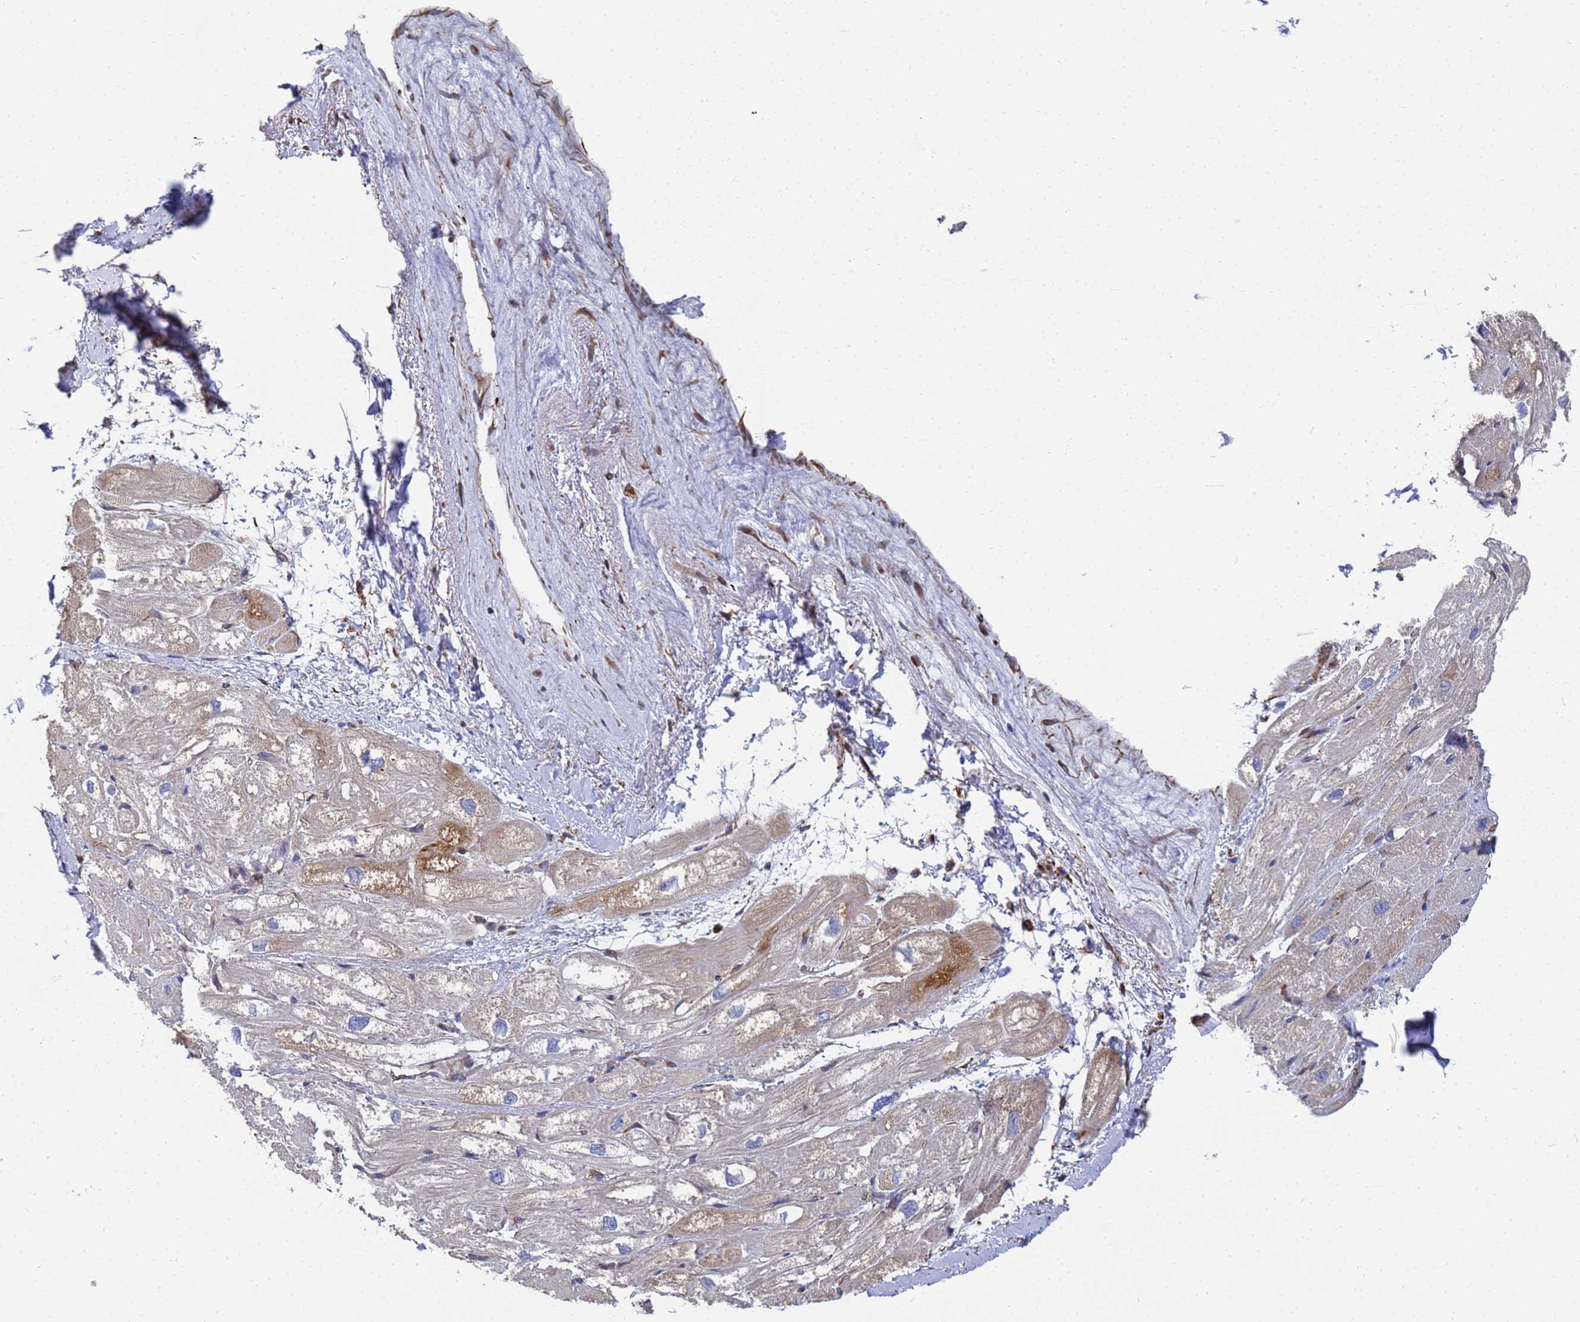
{"staining": {"intensity": "moderate", "quantity": "<25%", "location": "cytoplasmic/membranous"}, "tissue": "heart muscle", "cell_type": "Cardiomyocytes", "image_type": "normal", "snomed": [{"axis": "morphology", "description": "Normal tissue, NOS"}, {"axis": "topography", "description": "Heart"}], "caption": "Protein staining by immunohistochemistry (IHC) shows moderate cytoplasmic/membranous positivity in about <25% of cardiomyocytes in benign heart muscle. The staining is performed using DAB brown chromogen to label protein expression. The nuclei are counter-stained blue using hematoxylin.", "gene": "SYT13", "patient": {"sex": "male", "age": 50}}